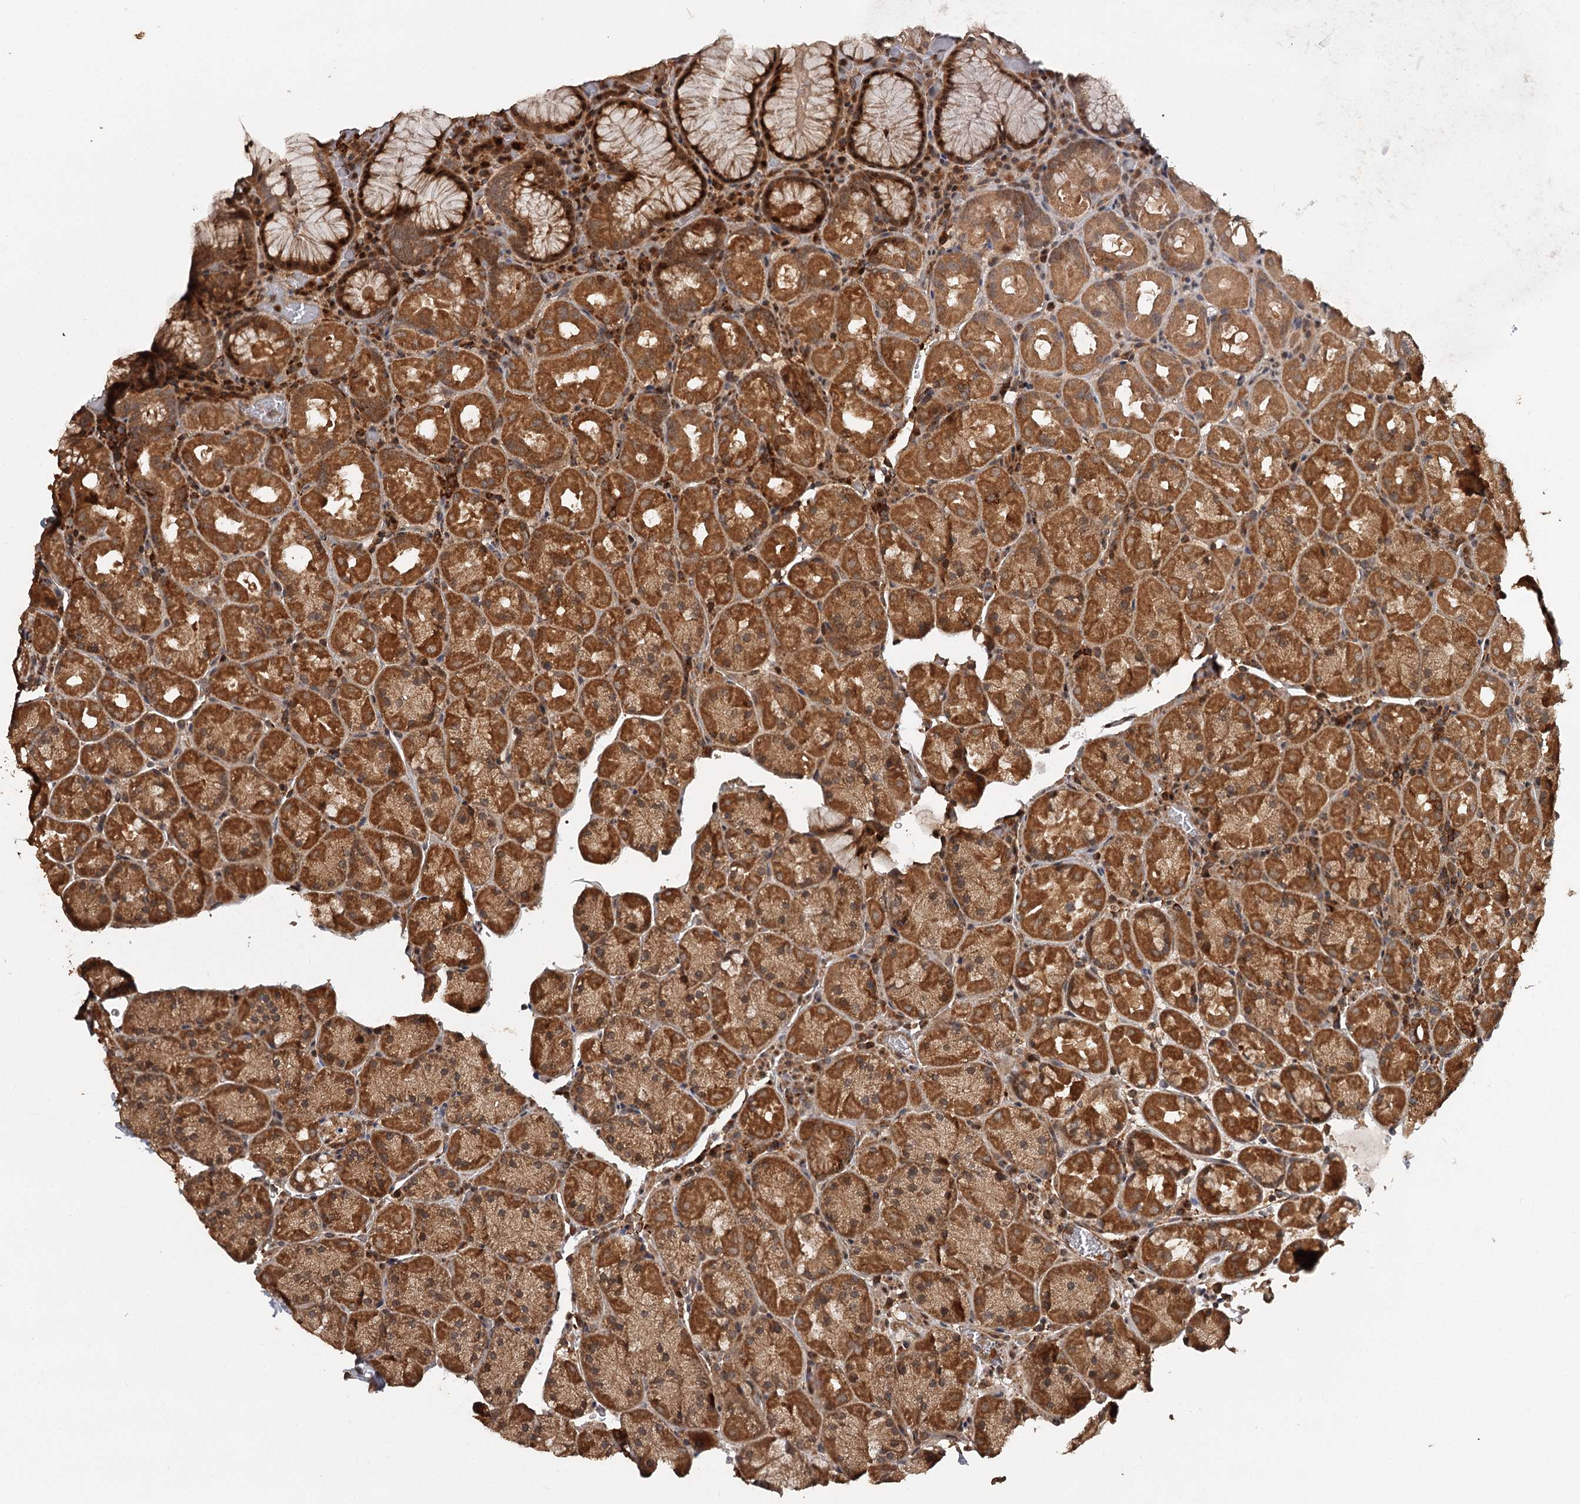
{"staining": {"intensity": "strong", "quantity": ">75%", "location": "cytoplasmic/membranous,nuclear"}, "tissue": "stomach", "cell_type": "Glandular cells", "image_type": "normal", "snomed": [{"axis": "morphology", "description": "Normal tissue, NOS"}, {"axis": "topography", "description": "Stomach, upper"}, {"axis": "topography", "description": "Stomach, lower"}], "caption": "Immunohistochemistry (IHC) photomicrograph of unremarkable stomach stained for a protein (brown), which shows high levels of strong cytoplasmic/membranous,nuclear positivity in approximately >75% of glandular cells.", "gene": "FAXC", "patient": {"sex": "male", "age": 80}}